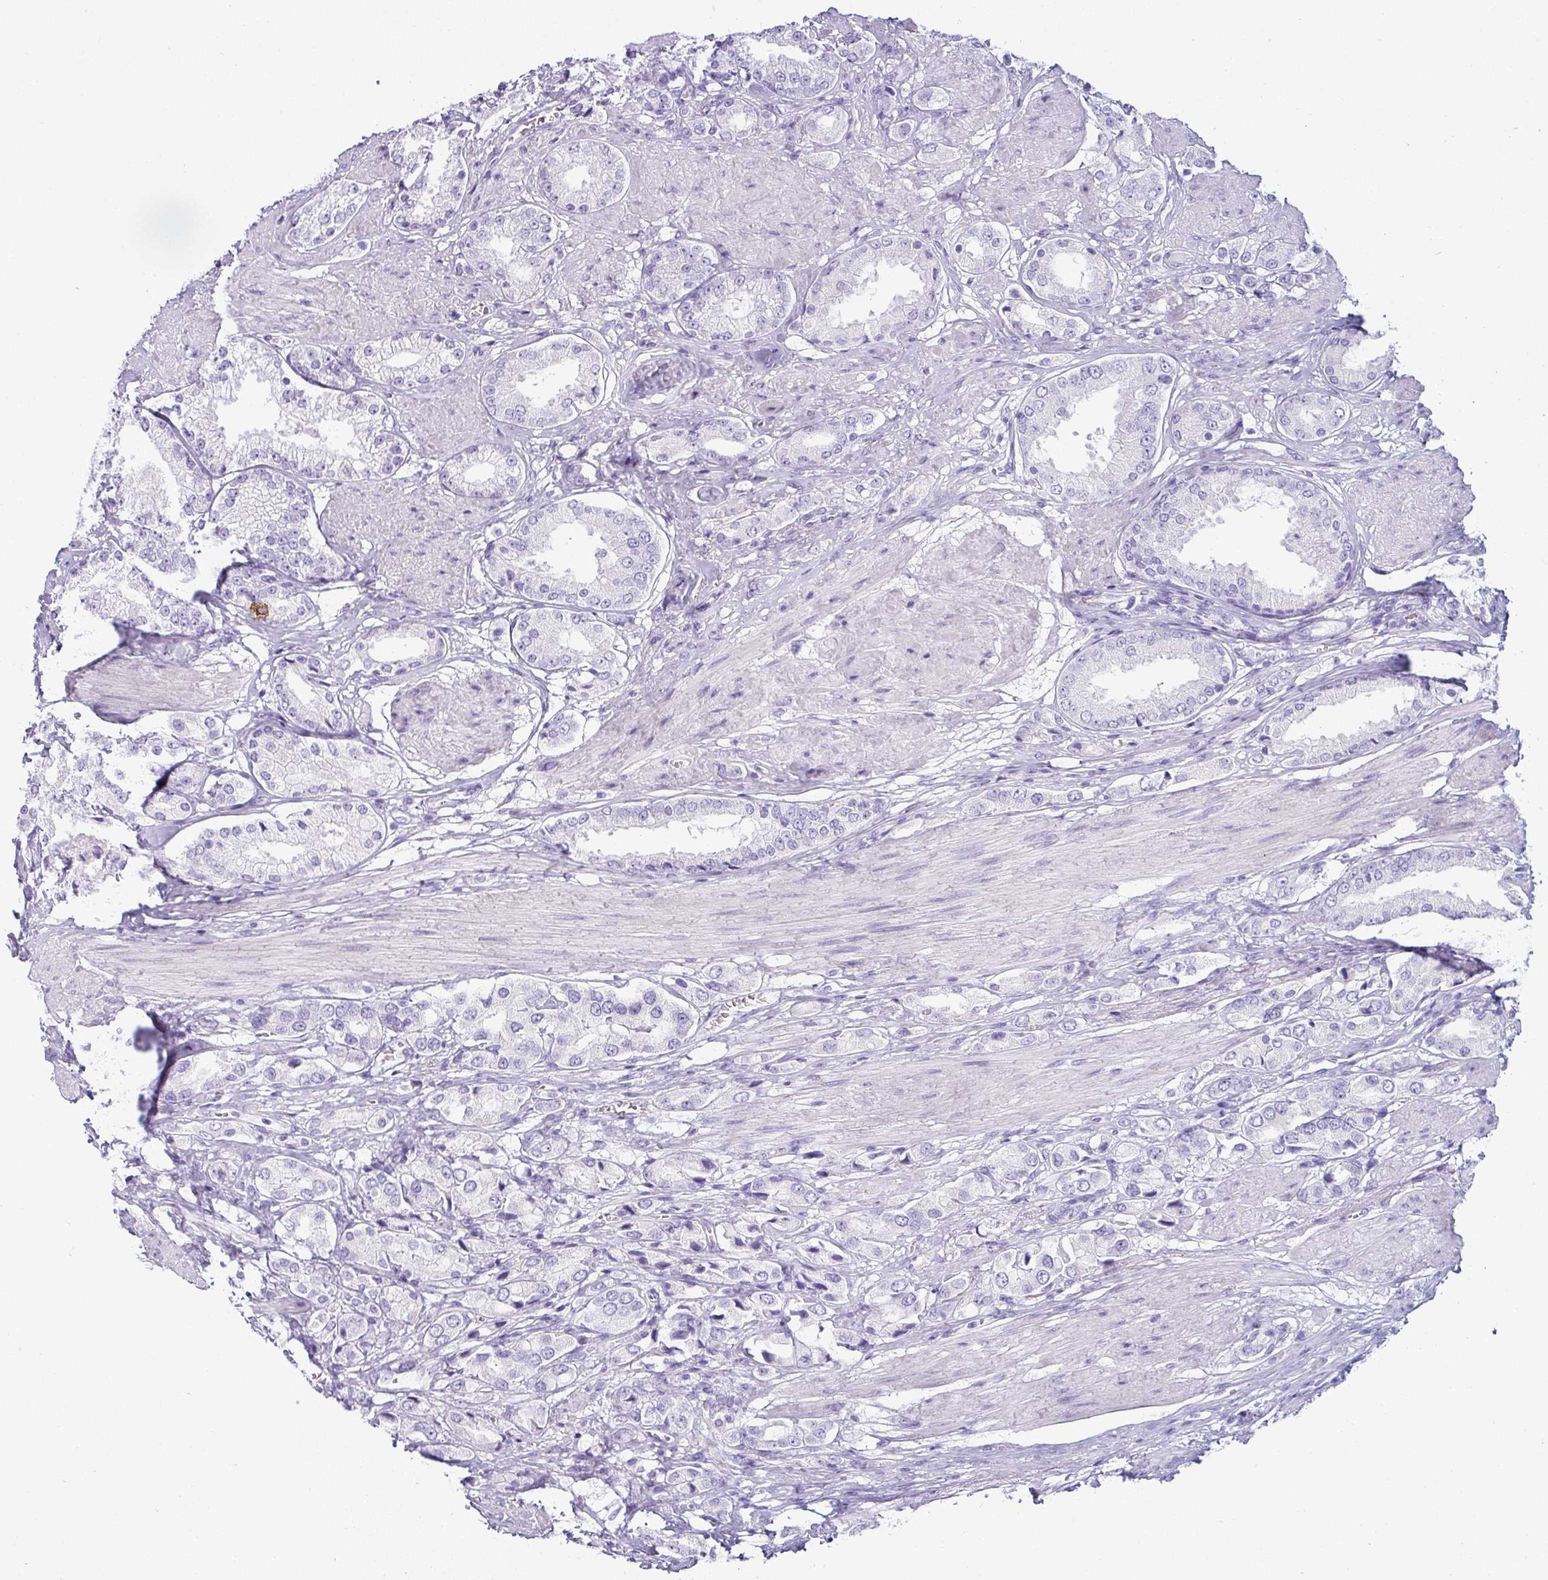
{"staining": {"intensity": "negative", "quantity": "none", "location": "none"}, "tissue": "prostate cancer", "cell_type": "Tumor cells", "image_type": "cancer", "snomed": [{"axis": "morphology", "description": "Adenocarcinoma, High grade"}, {"axis": "topography", "description": "Prostate and seminal vesicle, NOS"}], "caption": "Immunohistochemistry photomicrograph of prostate cancer (high-grade adenocarcinoma) stained for a protein (brown), which shows no expression in tumor cells.", "gene": "VCY1B", "patient": {"sex": "male", "age": 64}}